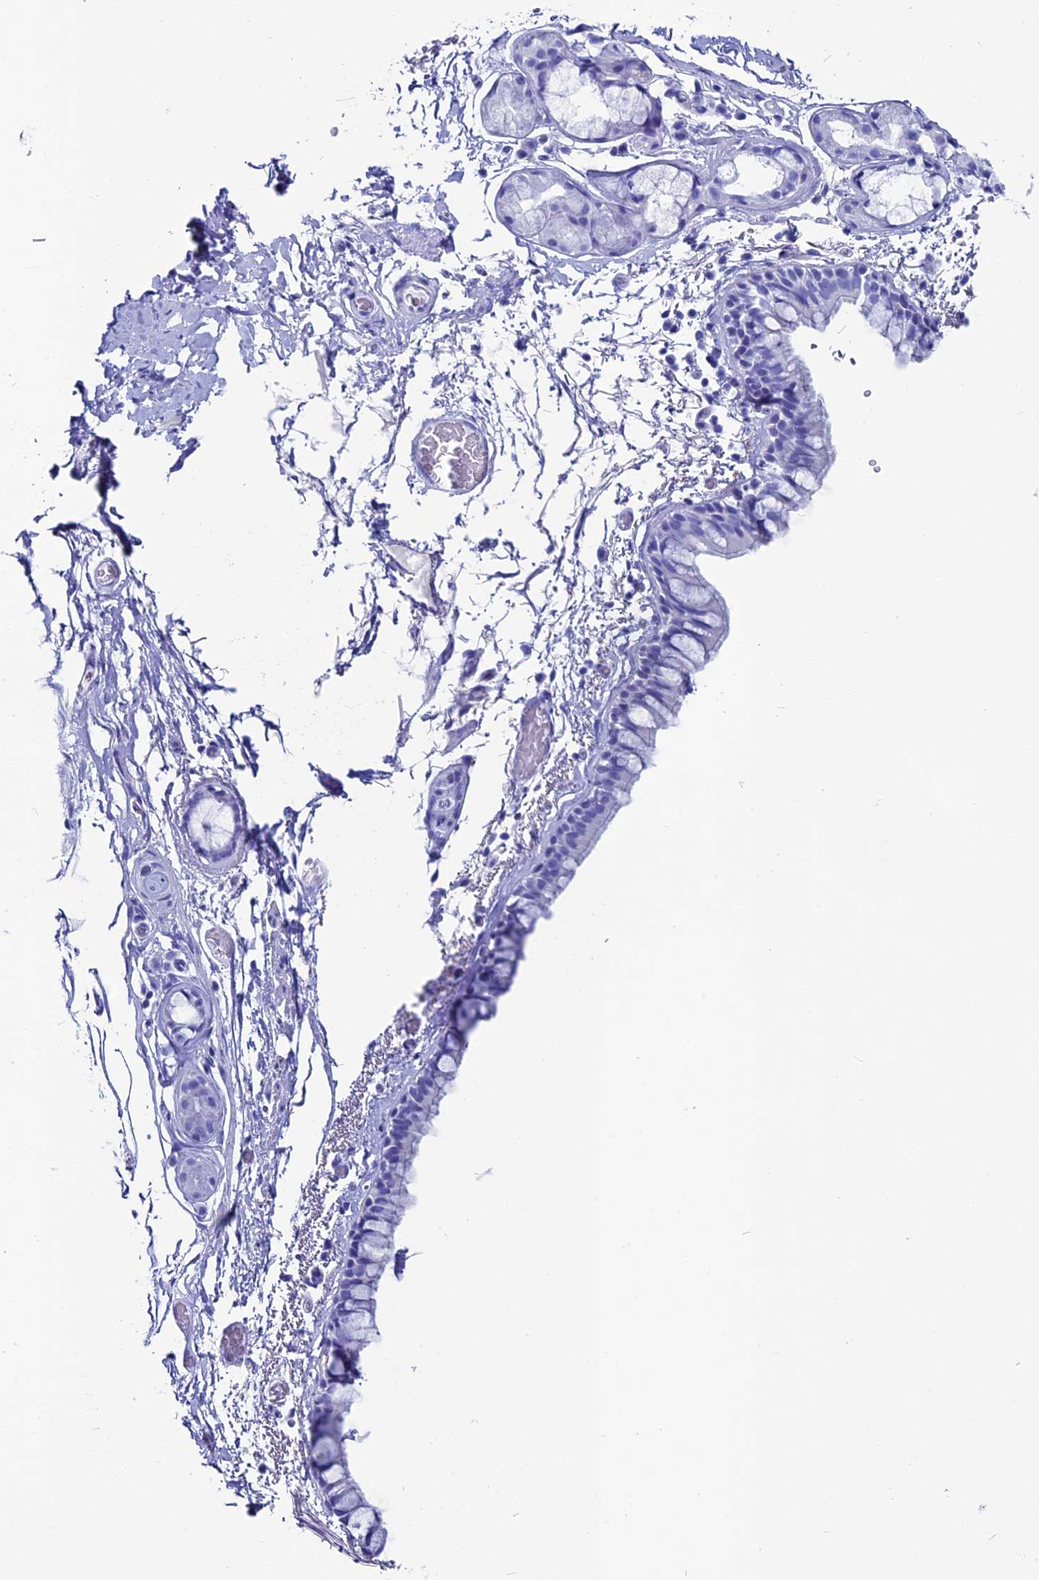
{"staining": {"intensity": "negative", "quantity": "none", "location": "none"}, "tissue": "bronchus", "cell_type": "Respiratory epithelial cells", "image_type": "normal", "snomed": [{"axis": "morphology", "description": "Normal tissue, NOS"}, {"axis": "topography", "description": "Cartilage tissue"}], "caption": "Immunohistochemistry image of unremarkable bronchus stained for a protein (brown), which exhibits no expression in respiratory epithelial cells.", "gene": "ANKRD29", "patient": {"sex": "male", "age": 63}}